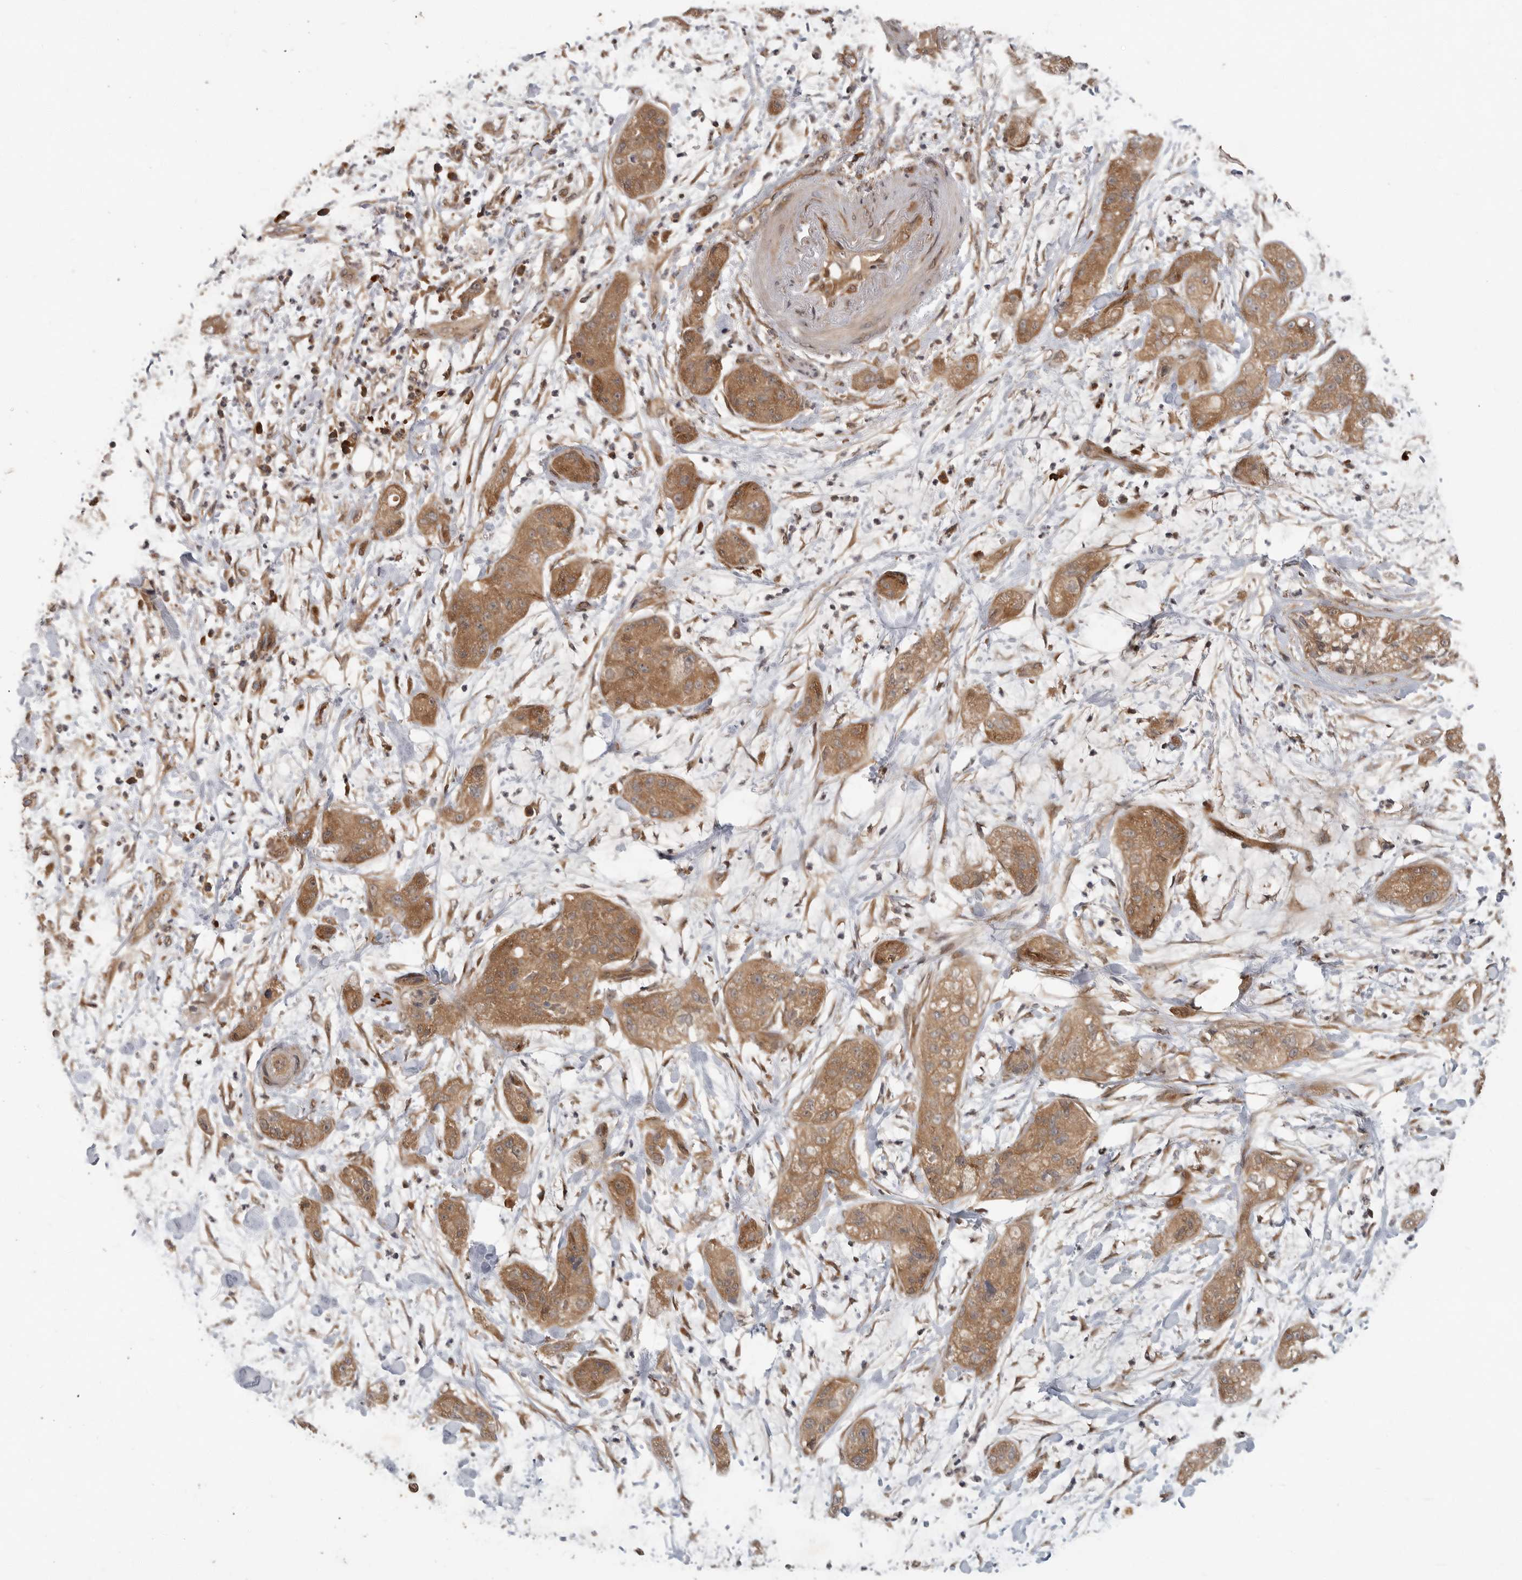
{"staining": {"intensity": "moderate", "quantity": ">75%", "location": "cytoplasmic/membranous"}, "tissue": "pancreatic cancer", "cell_type": "Tumor cells", "image_type": "cancer", "snomed": [{"axis": "morphology", "description": "Adenocarcinoma, NOS"}, {"axis": "topography", "description": "Pancreas"}], "caption": "Pancreatic cancer stained for a protein demonstrates moderate cytoplasmic/membranous positivity in tumor cells.", "gene": "OSBPL9", "patient": {"sex": "female", "age": 78}}